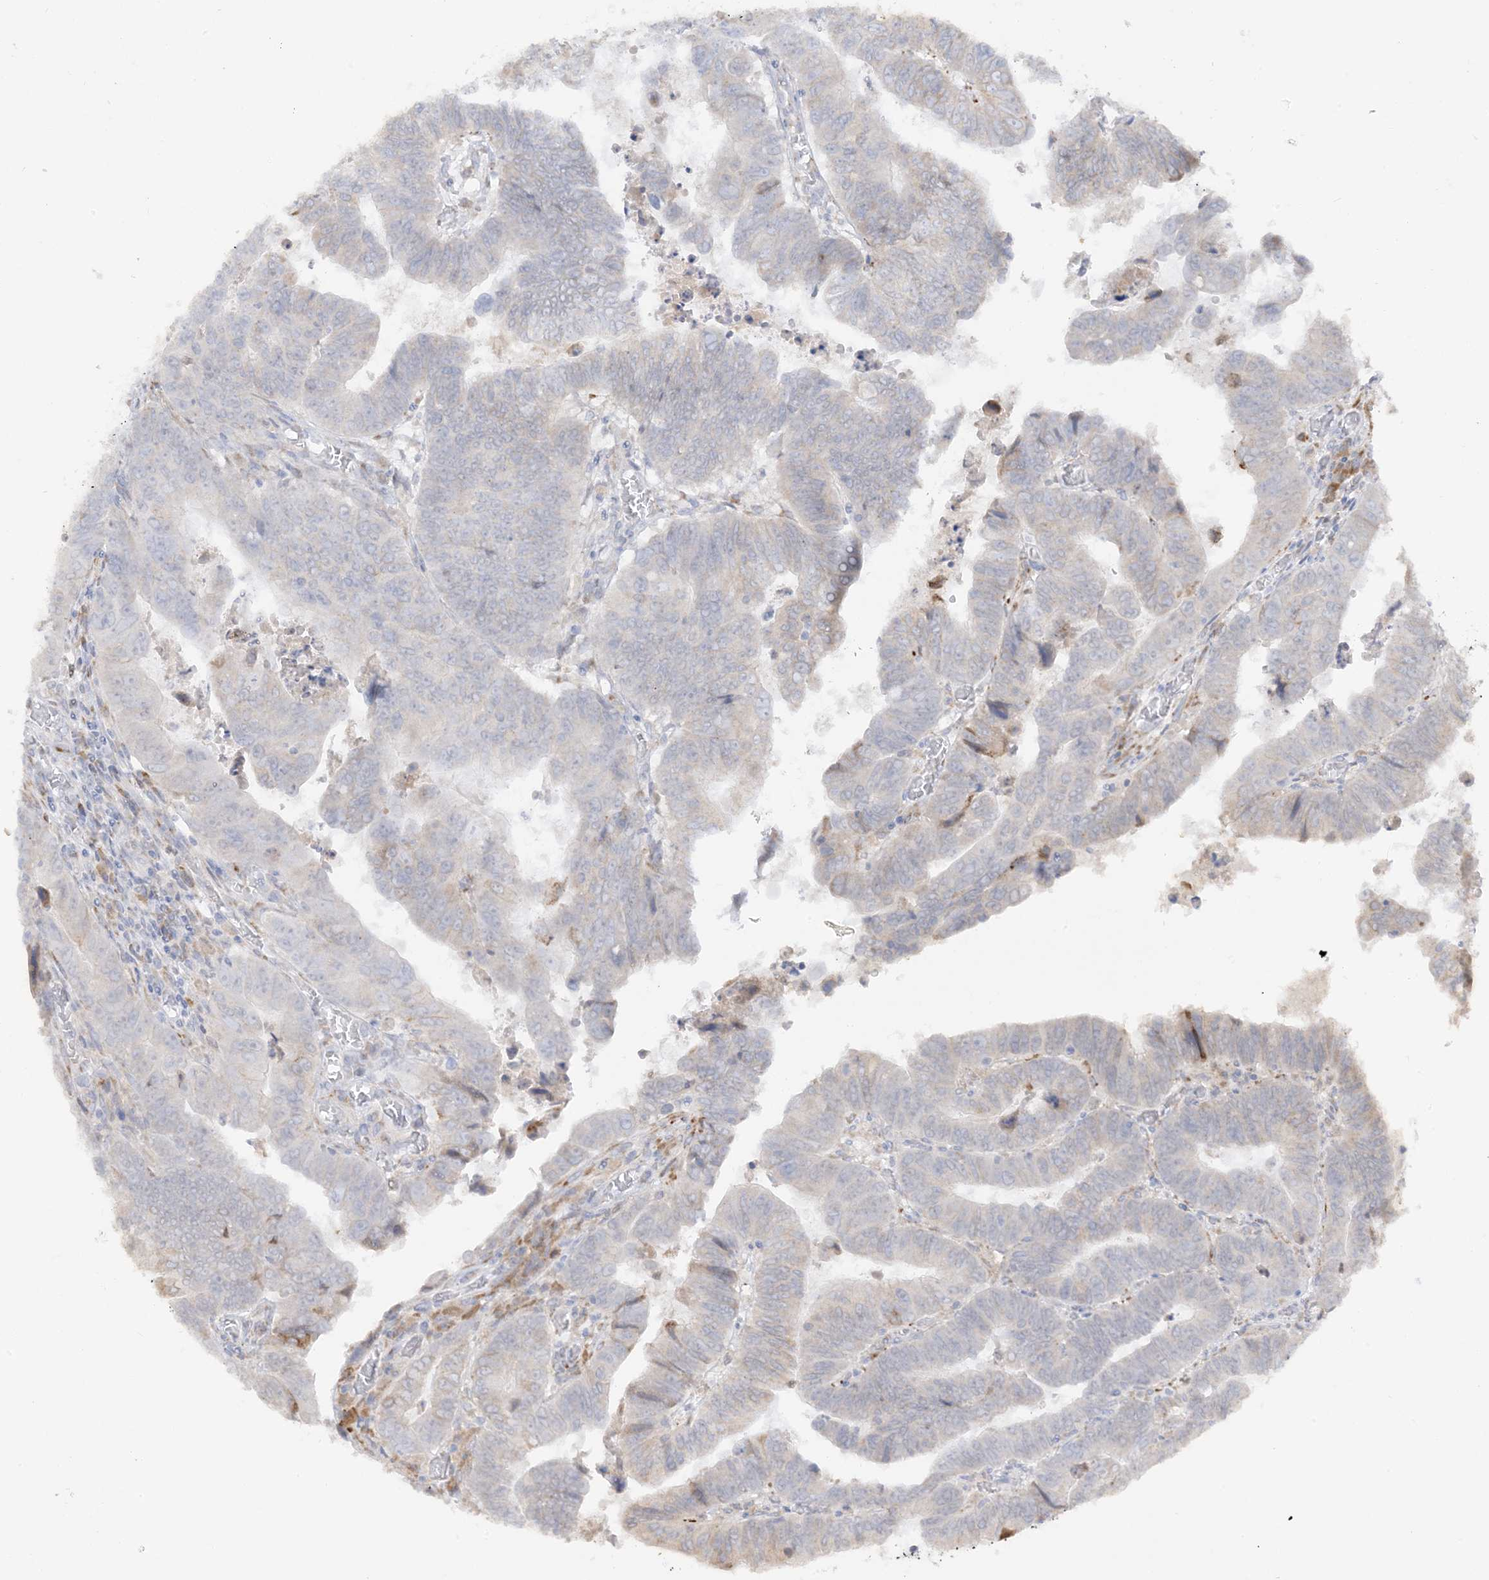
{"staining": {"intensity": "negative", "quantity": "none", "location": "none"}, "tissue": "colorectal cancer", "cell_type": "Tumor cells", "image_type": "cancer", "snomed": [{"axis": "morphology", "description": "Normal tissue, NOS"}, {"axis": "morphology", "description": "Adenocarcinoma, NOS"}, {"axis": "topography", "description": "Rectum"}], "caption": "IHC of human adenocarcinoma (colorectal) shows no positivity in tumor cells.", "gene": "LOXL3", "patient": {"sex": "female", "age": 65}}